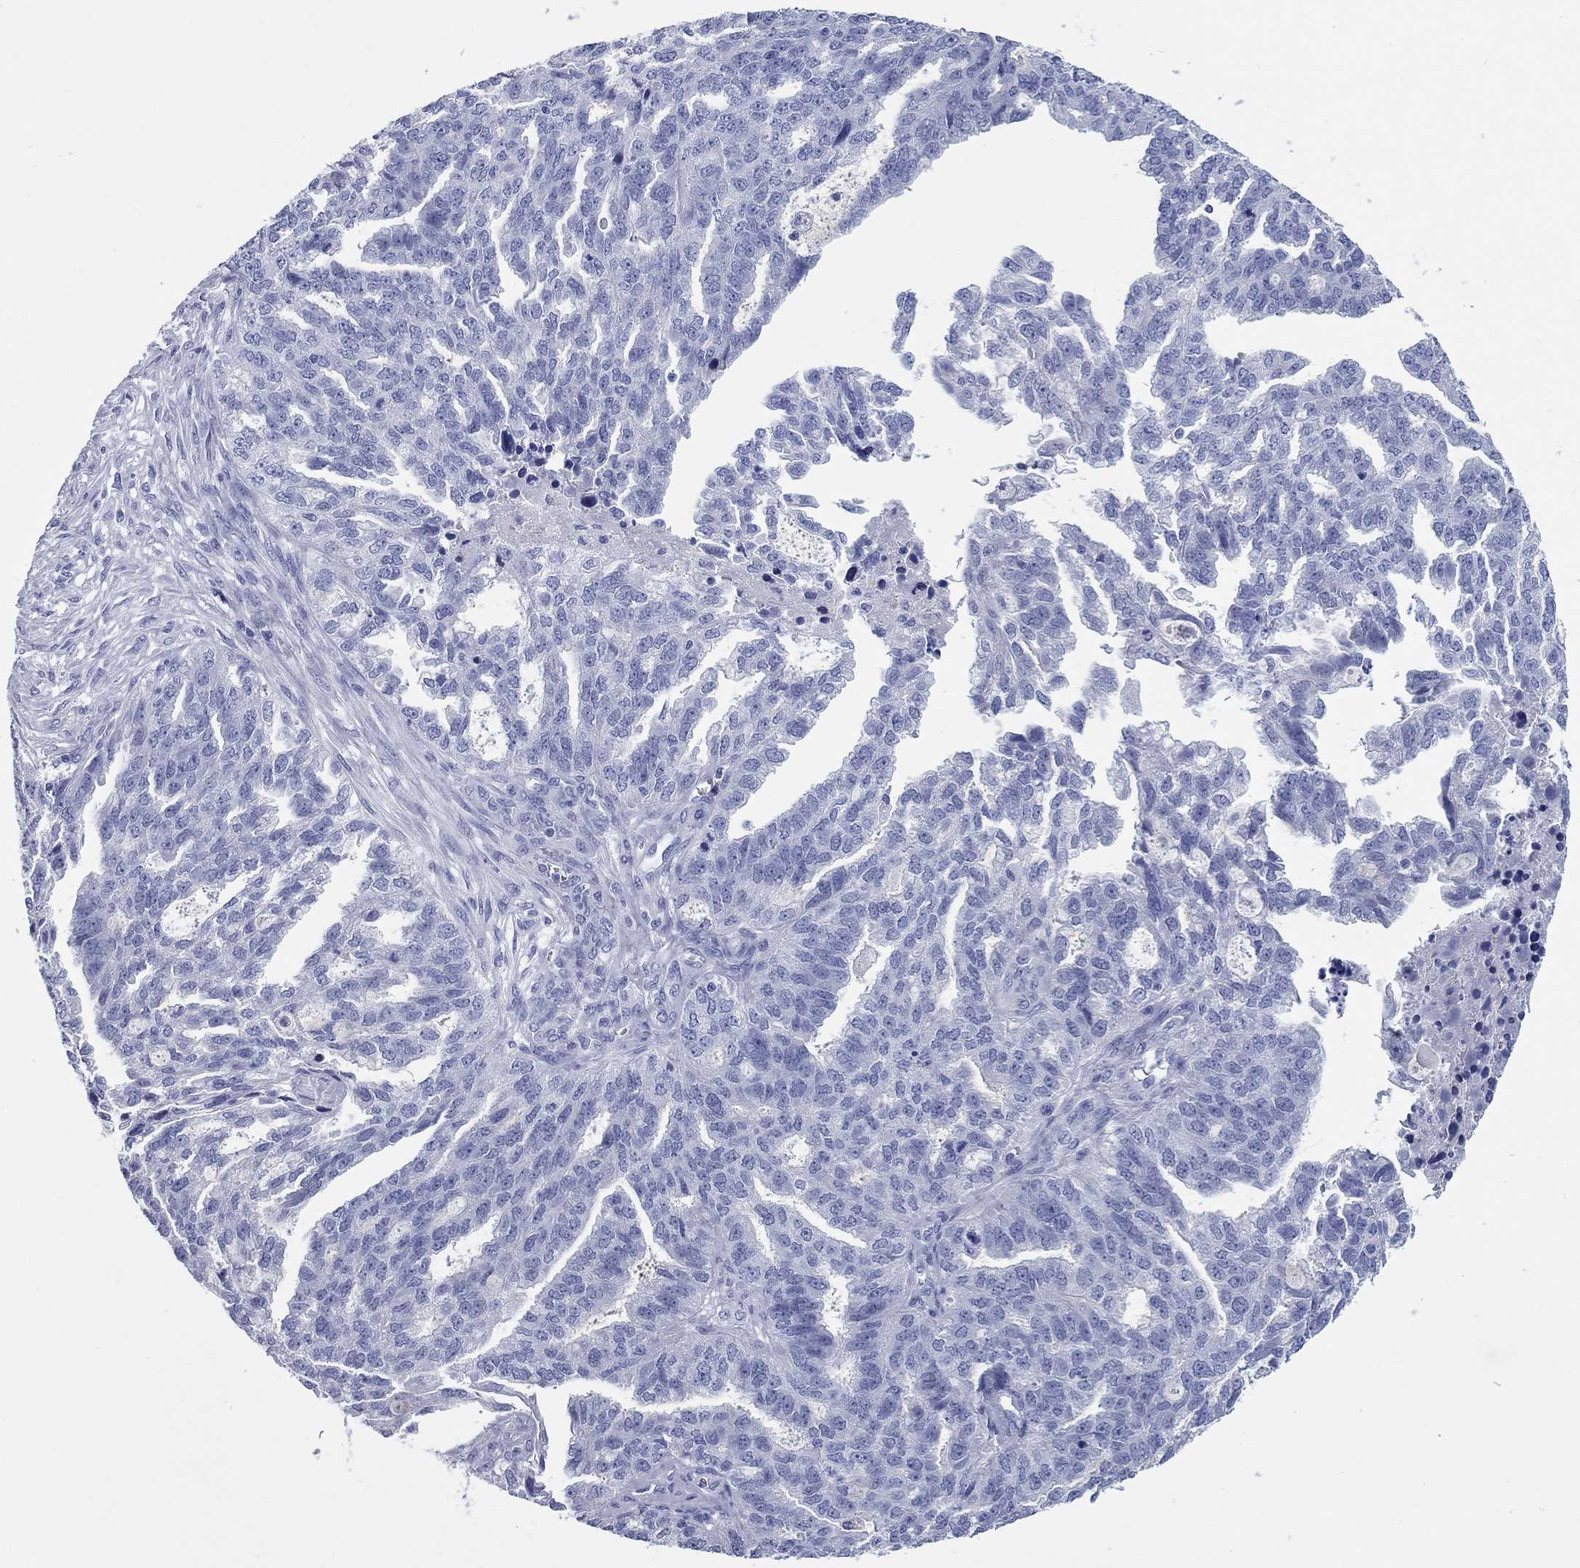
{"staining": {"intensity": "negative", "quantity": "none", "location": "none"}, "tissue": "ovarian cancer", "cell_type": "Tumor cells", "image_type": "cancer", "snomed": [{"axis": "morphology", "description": "Cystadenocarcinoma, serous, NOS"}, {"axis": "topography", "description": "Ovary"}], "caption": "IHC image of serous cystadenocarcinoma (ovarian) stained for a protein (brown), which reveals no positivity in tumor cells.", "gene": "CCNA1", "patient": {"sex": "female", "age": 51}}